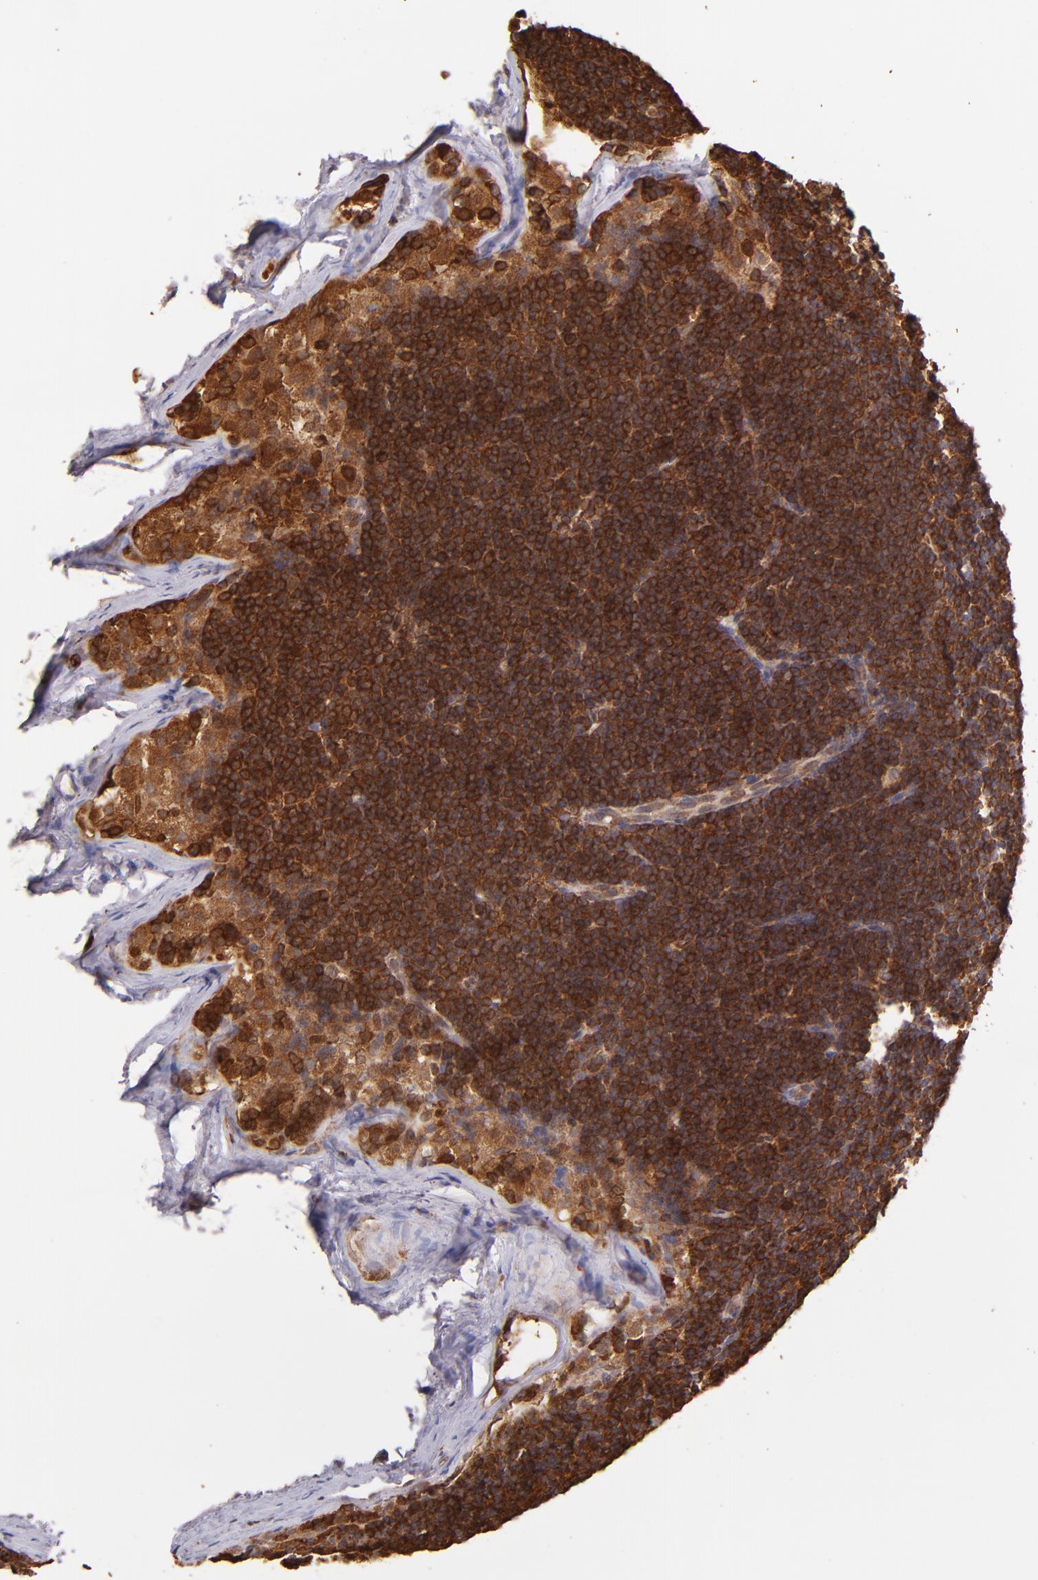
{"staining": {"intensity": "strong", "quantity": ">75%", "location": "cytoplasmic/membranous,nuclear"}, "tissue": "lymphoma", "cell_type": "Tumor cells", "image_type": "cancer", "snomed": [{"axis": "morphology", "description": "Malignant lymphoma, non-Hodgkin's type, Low grade"}, {"axis": "topography", "description": "Lymph node"}], "caption": "Lymphoma stained with a brown dye reveals strong cytoplasmic/membranous and nuclear positive expression in approximately >75% of tumor cells.", "gene": "BTK", "patient": {"sex": "female", "age": 73}}